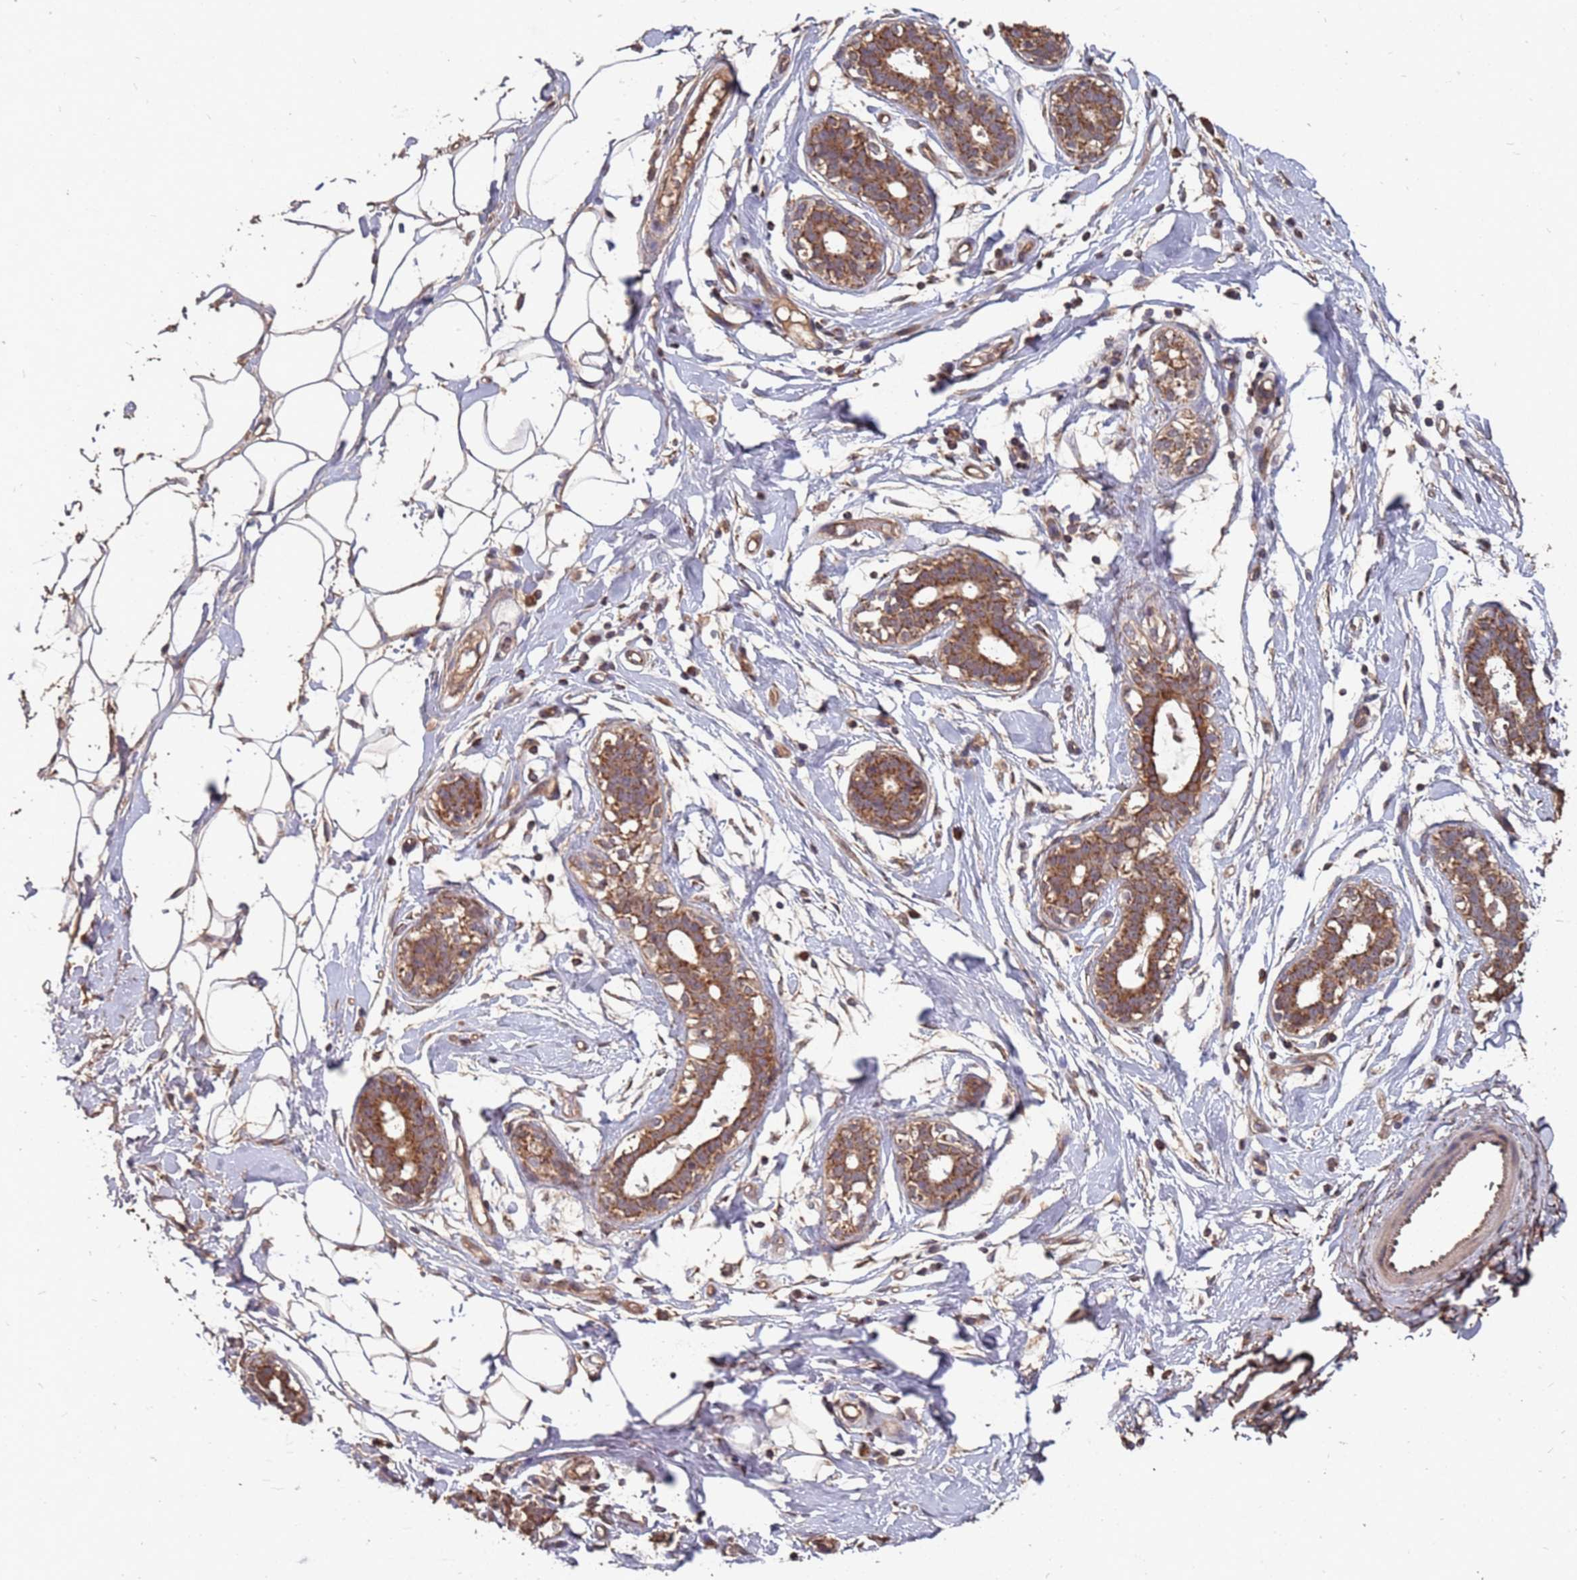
{"staining": {"intensity": "weak", "quantity": "25%-75%", "location": "cytoplasmic/membranous"}, "tissue": "adipose tissue", "cell_type": "Adipocytes", "image_type": "normal", "snomed": [{"axis": "morphology", "description": "Normal tissue, NOS"}, {"axis": "topography", "description": "Breast"}], "caption": "Approximately 25%-75% of adipocytes in unremarkable human adipose tissue show weak cytoplasmic/membranous protein staining as visualized by brown immunohistochemical staining.", "gene": "PRORP", "patient": {"sex": "female", "age": 26}}